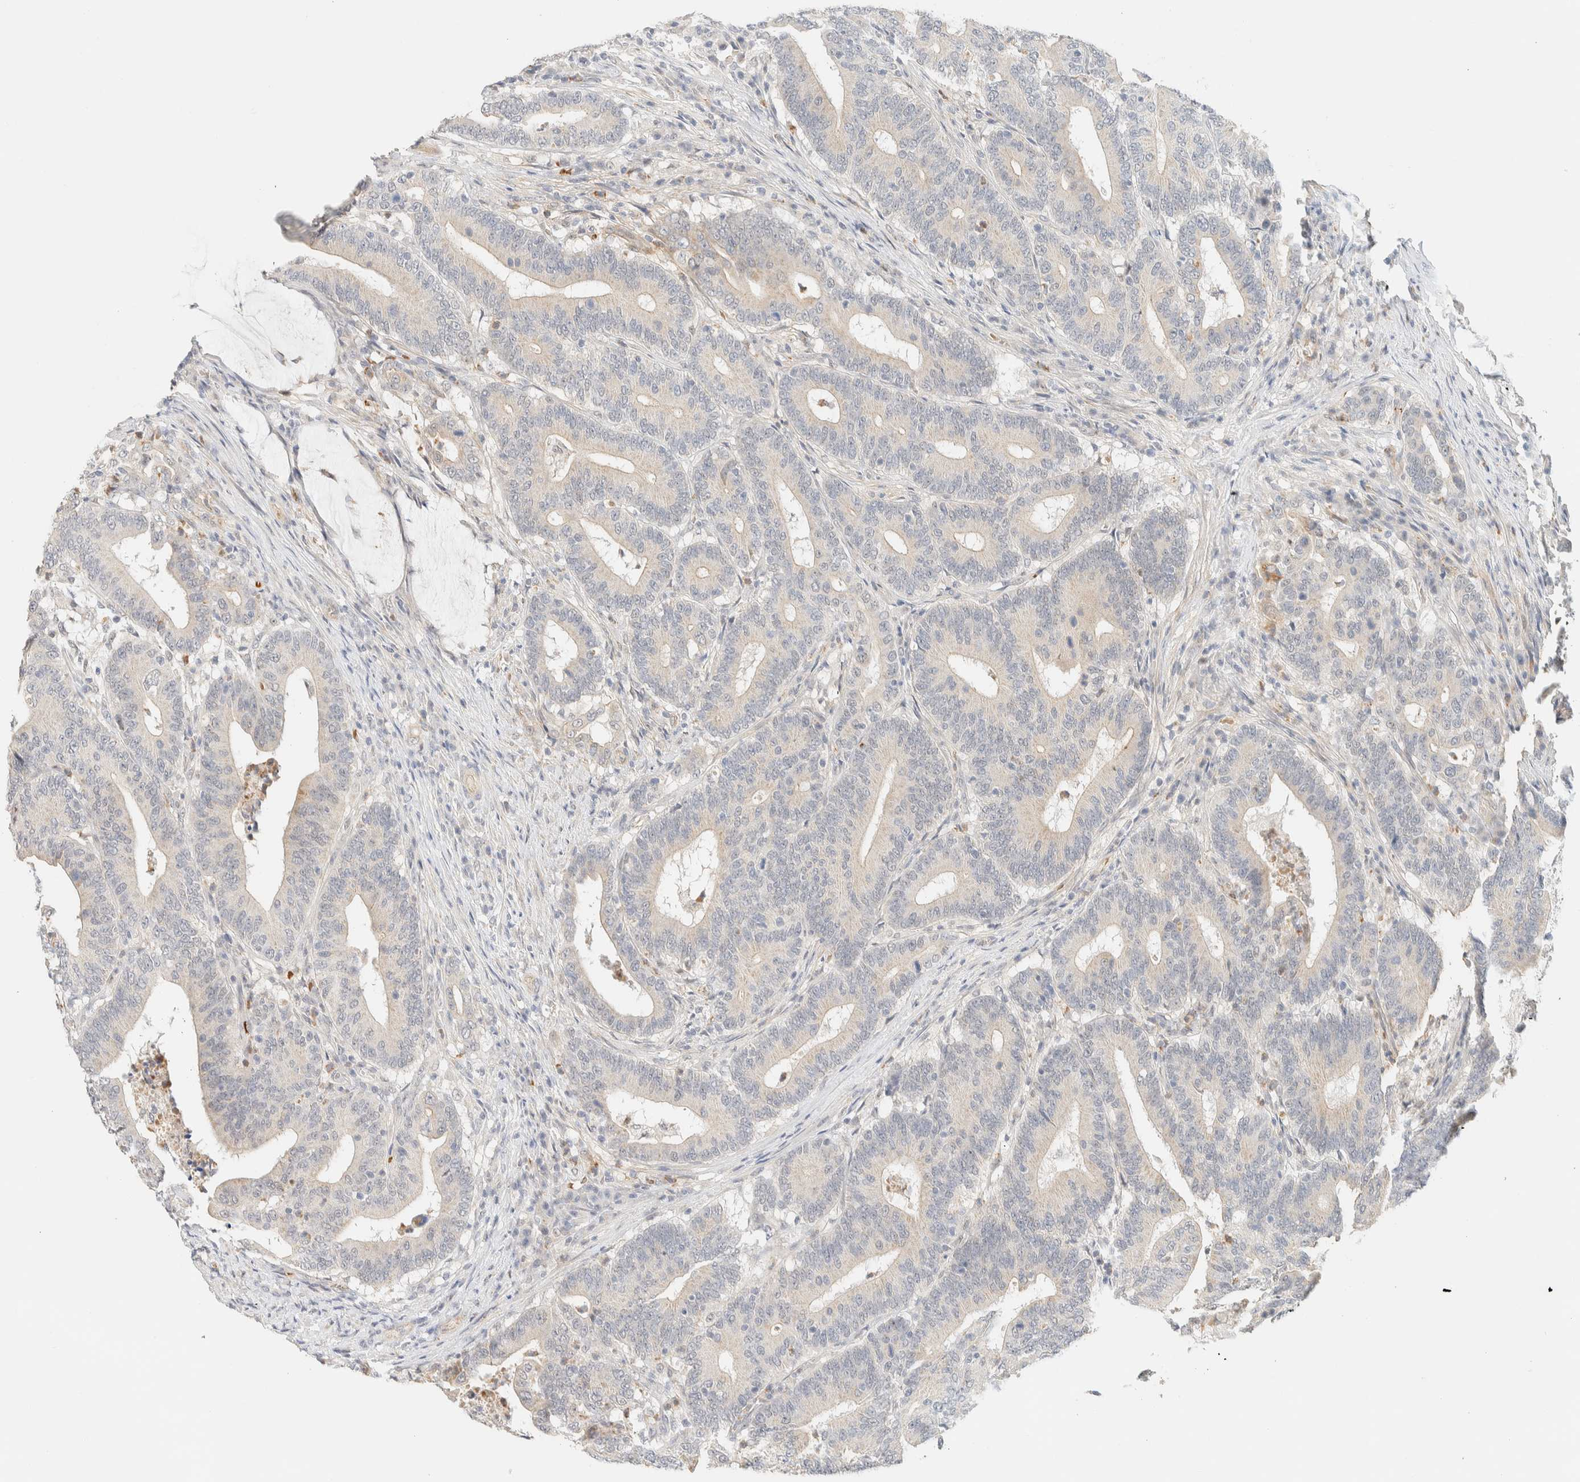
{"staining": {"intensity": "weak", "quantity": "<25%", "location": "cytoplasmic/membranous"}, "tissue": "colorectal cancer", "cell_type": "Tumor cells", "image_type": "cancer", "snomed": [{"axis": "morphology", "description": "Adenocarcinoma, NOS"}, {"axis": "topography", "description": "Colon"}], "caption": "High magnification brightfield microscopy of colorectal cancer stained with DAB (brown) and counterstained with hematoxylin (blue): tumor cells show no significant expression.", "gene": "TNK1", "patient": {"sex": "female", "age": 66}}